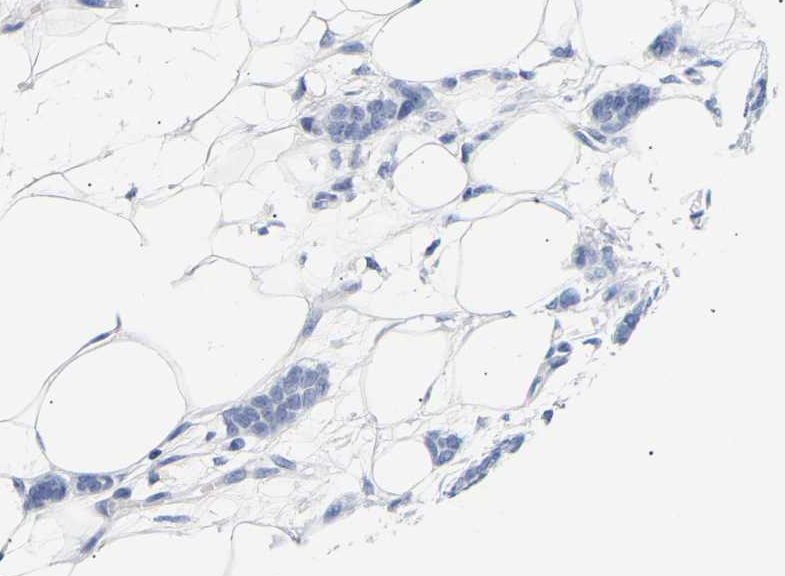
{"staining": {"intensity": "negative", "quantity": "none", "location": "none"}, "tissue": "breast cancer", "cell_type": "Tumor cells", "image_type": "cancer", "snomed": [{"axis": "morphology", "description": "Lobular carcinoma"}, {"axis": "topography", "description": "Skin"}, {"axis": "topography", "description": "Breast"}], "caption": "Immunohistochemistry (IHC) histopathology image of breast cancer (lobular carcinoma) stained for a protein (brown), which exhibits no expression in tumor cells.", "gene": "SPINK2", "patient": {"sex": "female", "age": 46}}